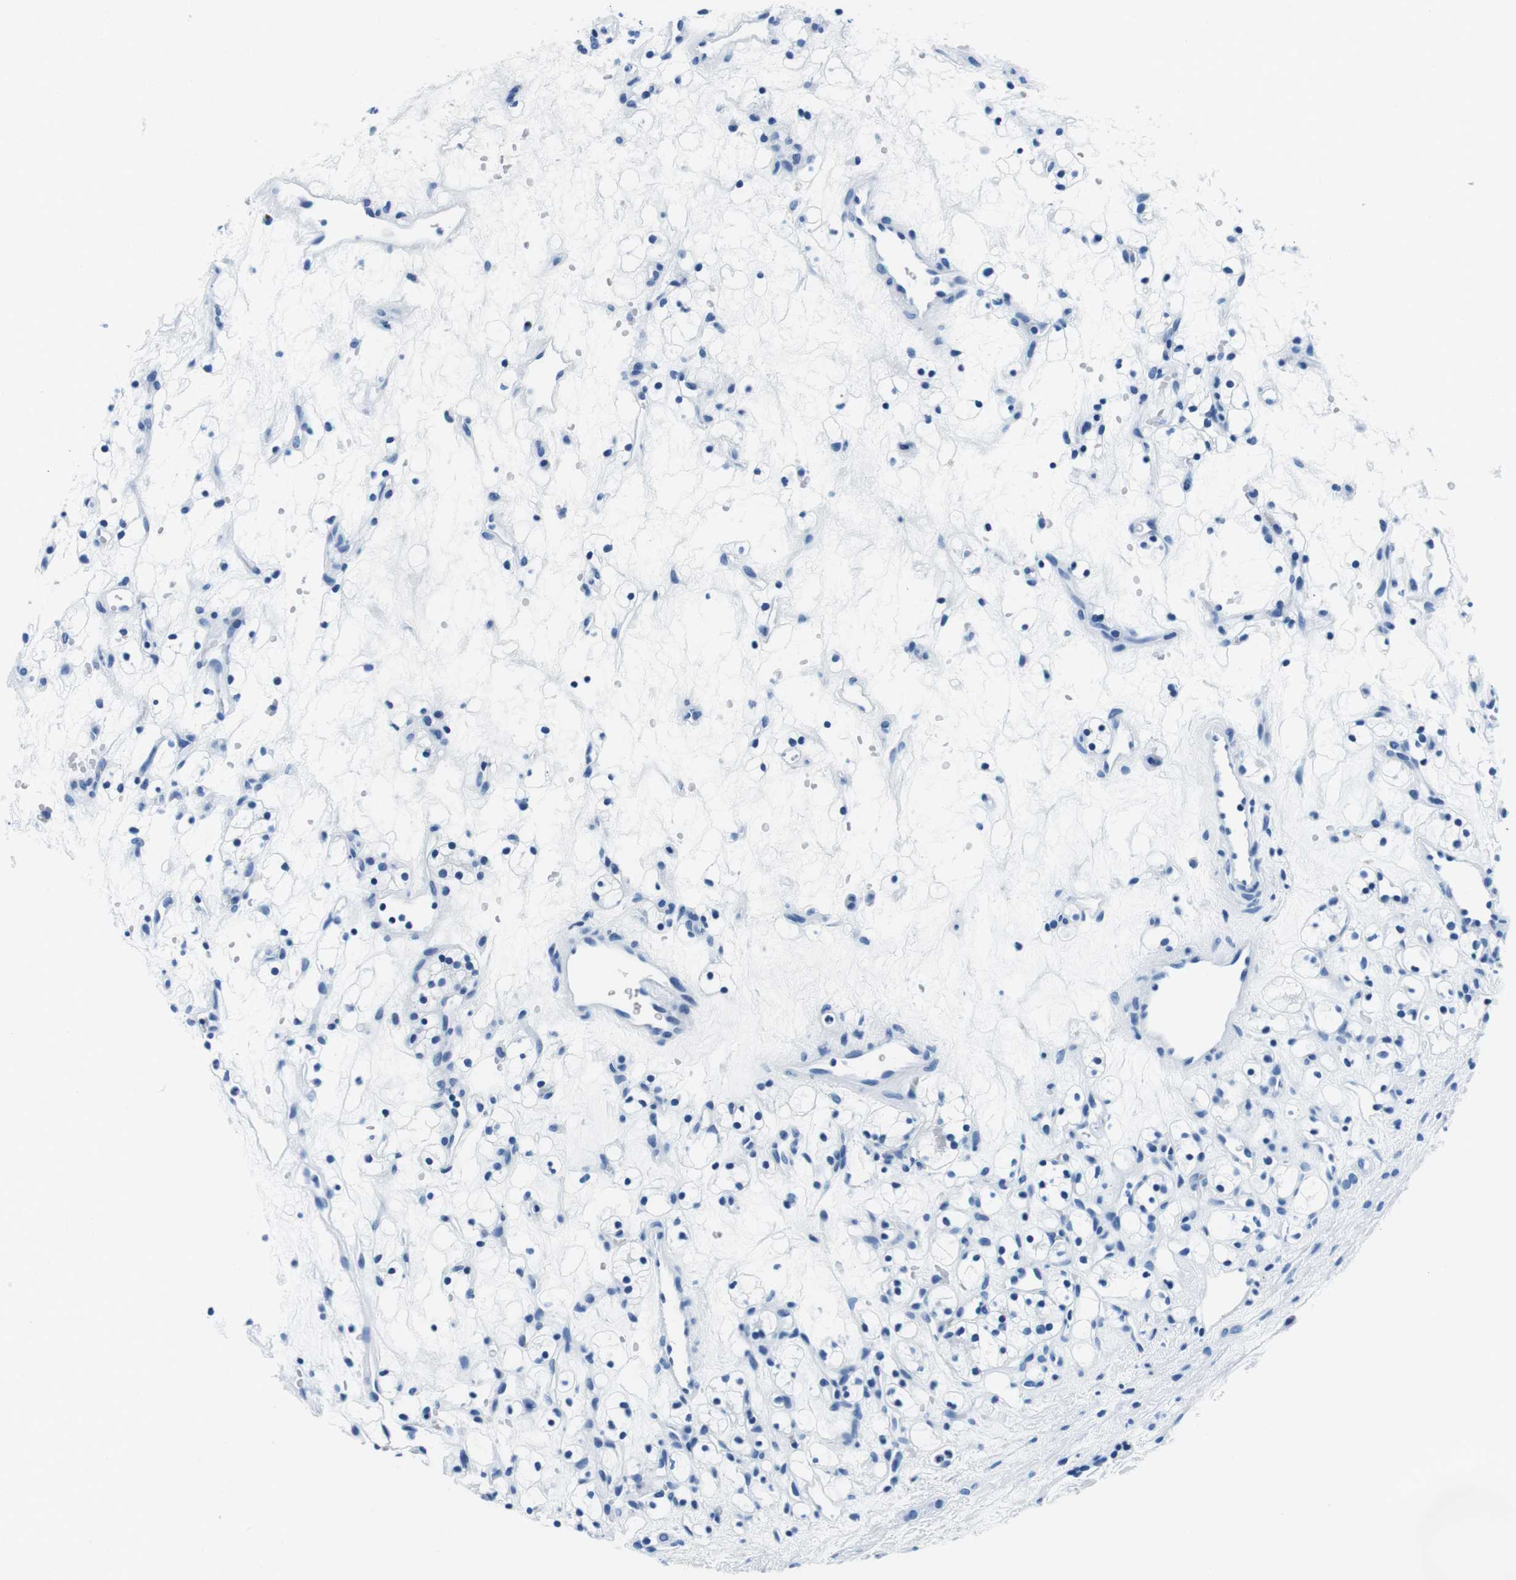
{"staining": {"intensity": "negative", "quantity": "none", "location": "none"}, "tissue": "renal cancer", "cell_type": "Tumor cells", "image_type": "cancer", "snomed": [{"axis": "morphology", "description": "Adenocarcinoma, NOS"}, {"axis": "topography", "description": "Kidney"}], "caption": "This micrograph is of renal adenocarcinoma stained with immunohistochemistry to label a protein in brown with the nuclei are counter-stained blue. There is no expression in tumor cells.", "gene": "ELANE", "patient": {"sex": "female", "age": 60}}